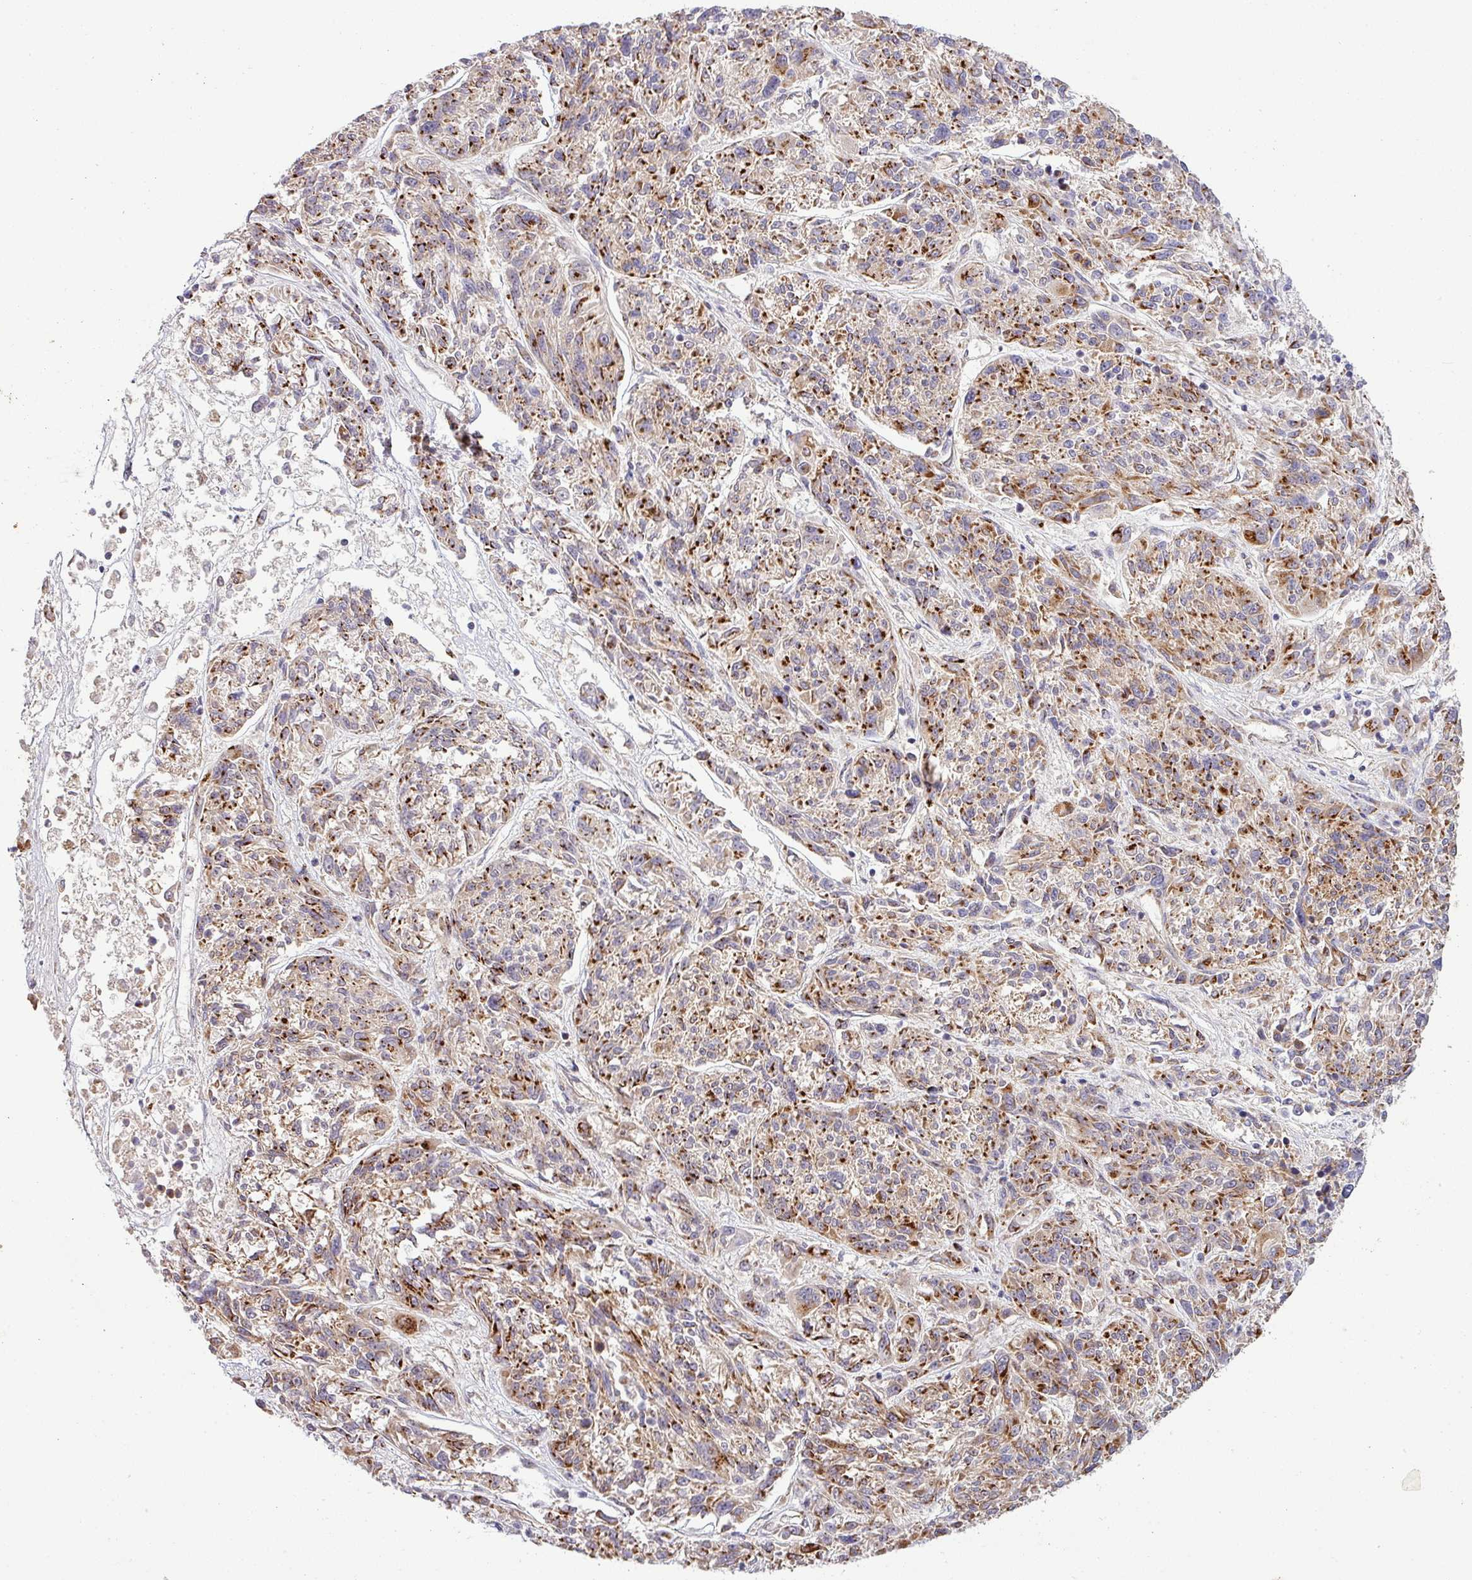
{"staining": {"intensity": "strong", "quantity": ">75%", "location": "cytoplasmic/membranous"}, "tissue": "melanoma", "cell_type": "Tumor cells", "image_type": "cancer", "snomed": [{"axis": "morphology", "description": "Malignant melanoma, NOS"}, {"axis": "topography", "description": "Skin"}], "caption": "Tumor cells reveal strong cytoplasmic/membranous expression in approximately >75% of cells in malignant melanoma. Nuclei are stained in blue.", "gene": "TIMMDC1", "patient": {"sex": "male", "age": 53}}